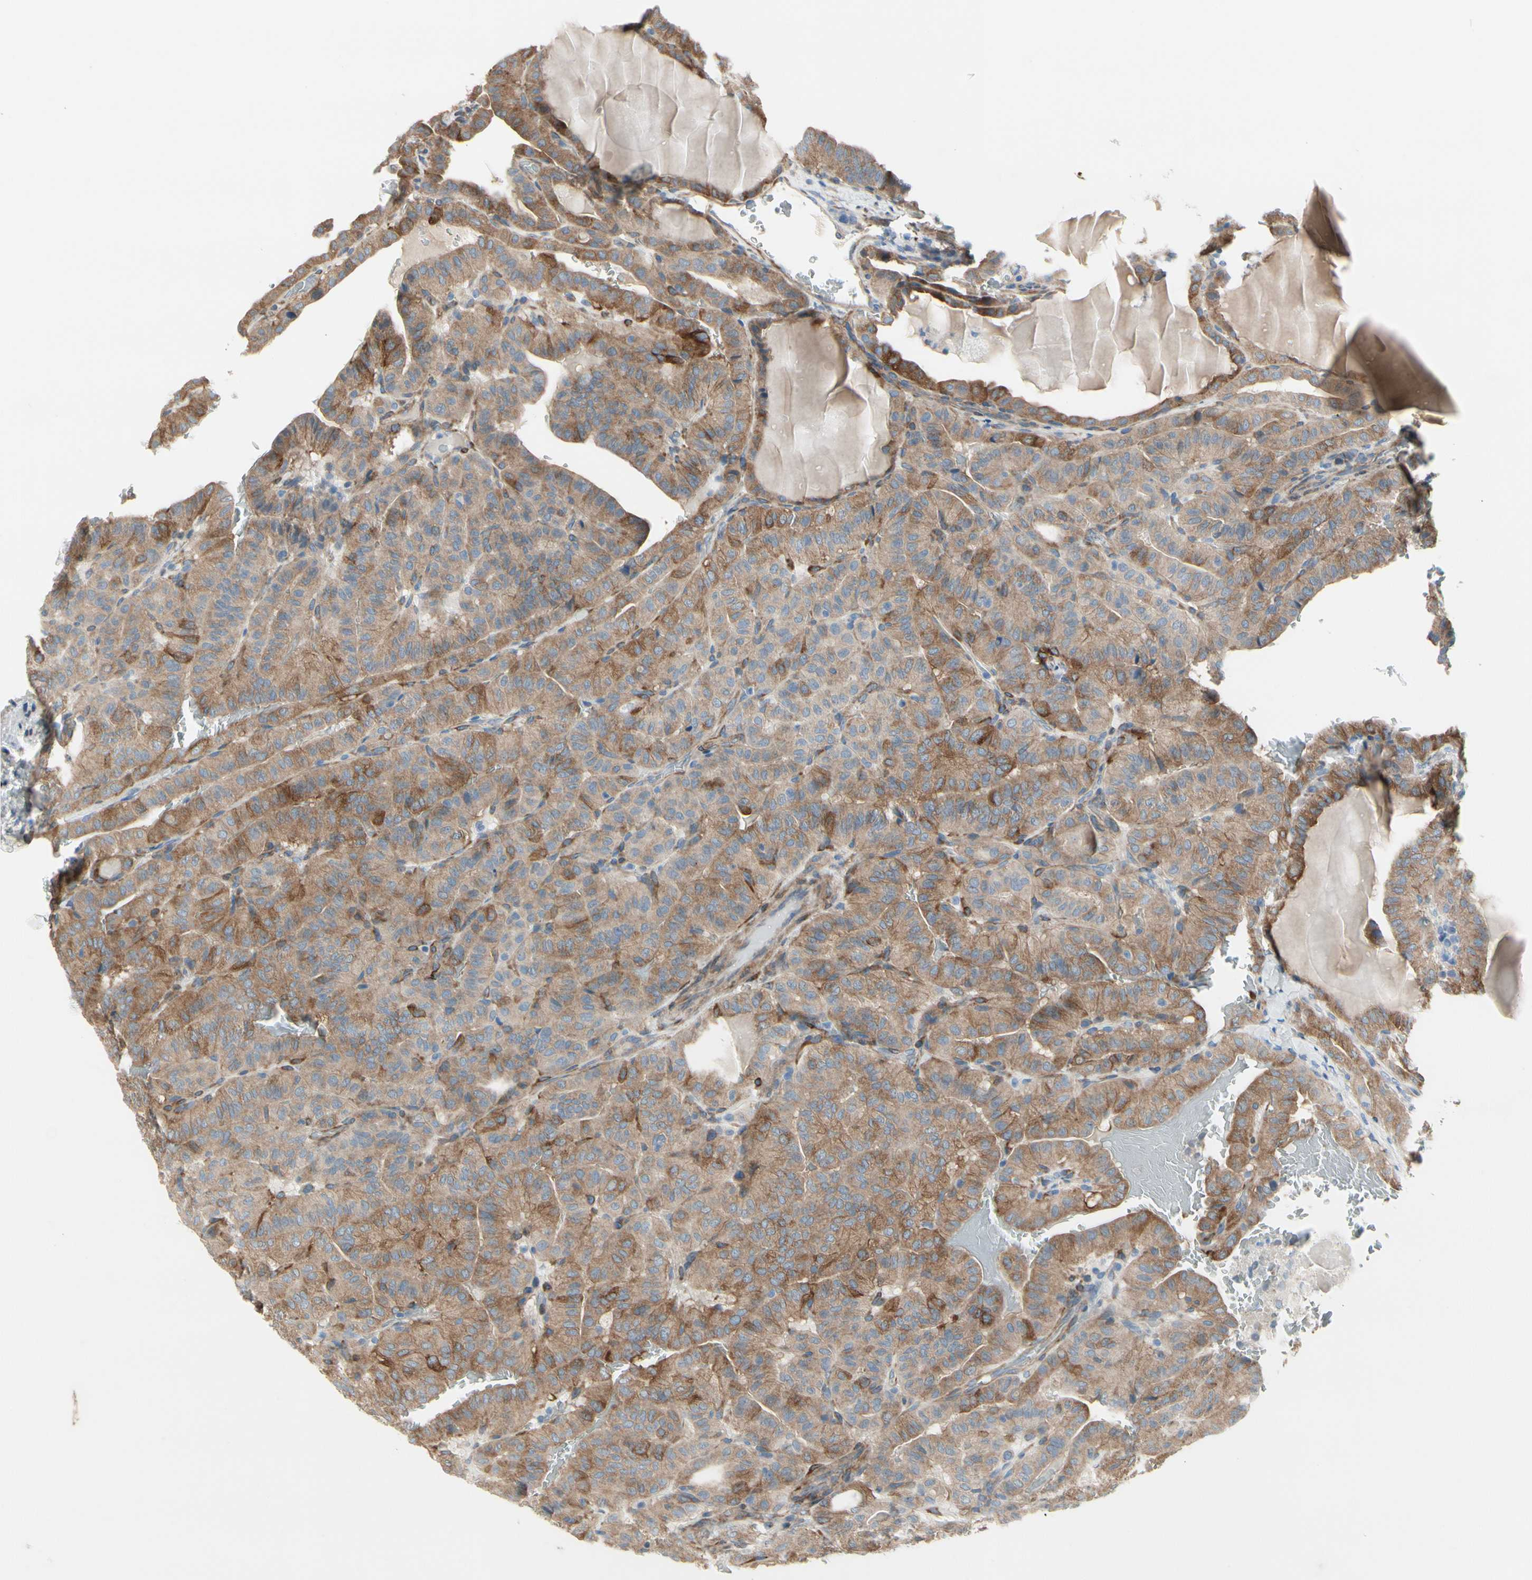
{"staining": {"intensity": "moderate", "quantity": ">75%", "location": "cytoplasmic/membranous"}, "tissue": "thyroid cancer", "cell_type": "Tumor cells", "image_type": "cancer", "snomed": [{"axis": "morphology", "description": "Papillary adenocarcinoma, NOS"}, {"axis": "topography", "description": "Thyroid gland"}], "caption": "Protein staining demonstrates moderate cytoplasmic/membranous staining in about >75% of tumor cells in papillary adenocarcinoma (thyroid).", "gene": "MAP2", "patient": {"sex": "male", "age": 77}}